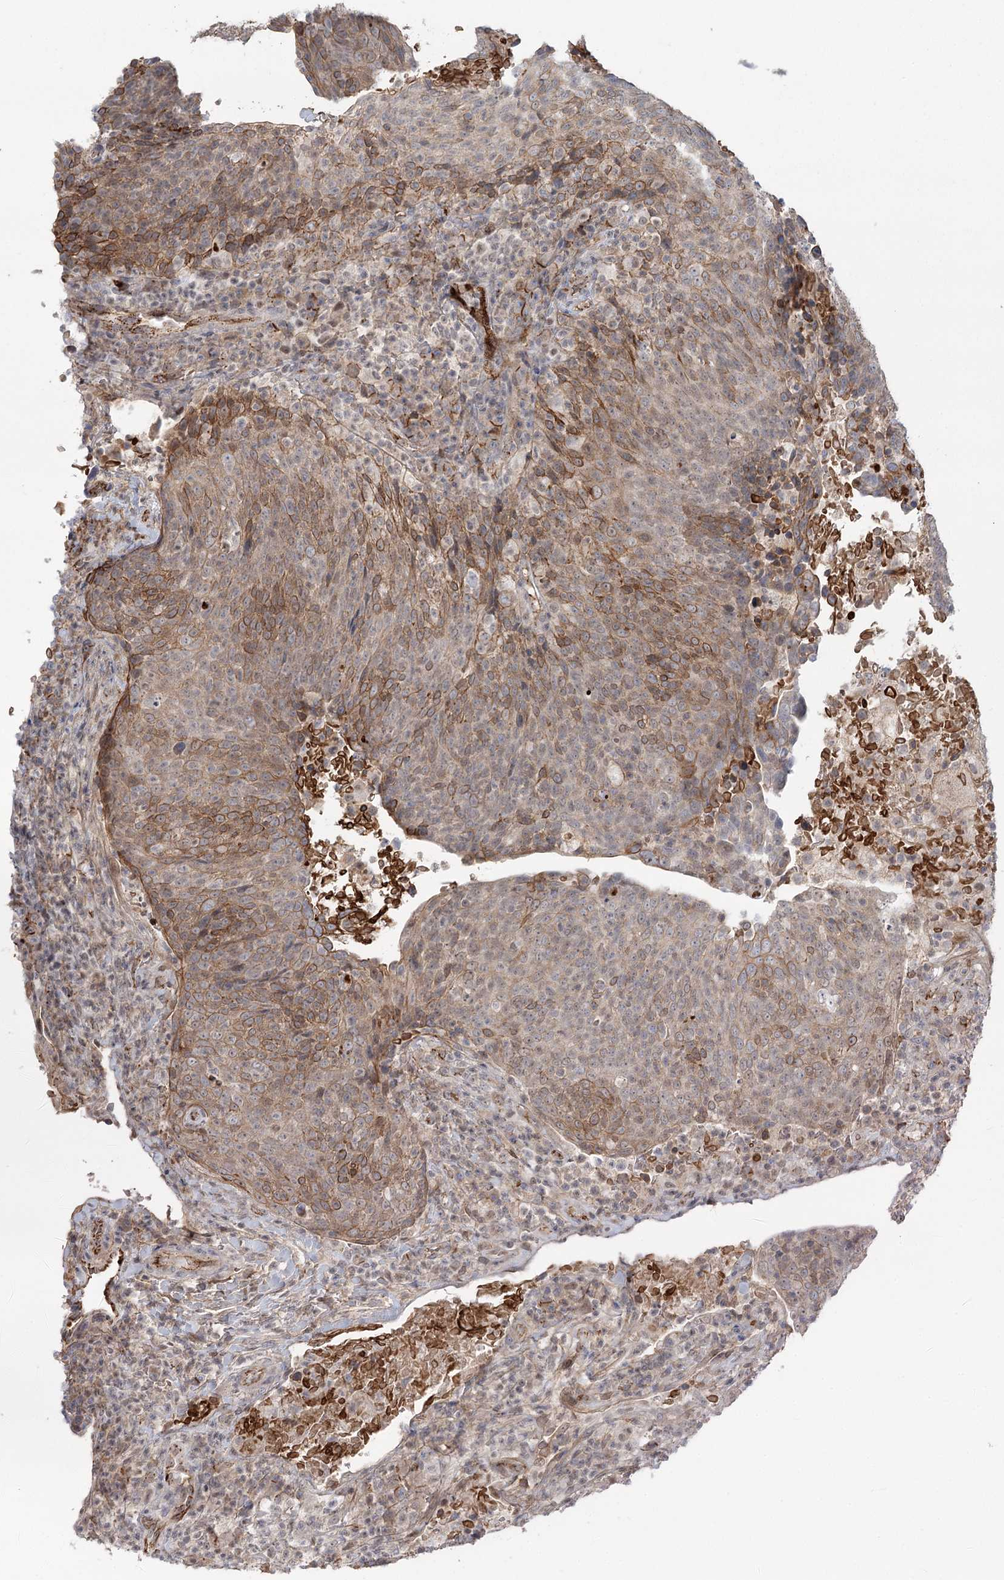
{"staining": {"intensity": "weak", "quantity": "25%-75%", "location": "cytoplasmic/membranous"}, "tissue": "head and neck cancer", "cell_type": "Tumor cells", "image_type": "cancer", "snomed": [{"axis": "morphology", "description": "Squamous cell carcinoma, NOS"}, {"axis": "morphology", "description": "Squamous cell carcinoma, metastatic, NOS"}, {"axis": "topography", "description": "Lymph node"}, {"axis": "topography", "description": "Head-Neck"}], "caption": "Head and neck squamous cell carcinoma stained for a protein demonstrates weak cytoplasmic/membranous positivity in tumor cells.", "gene": "KBTBD4", "patient": {"sex": "male", "age": 62}}